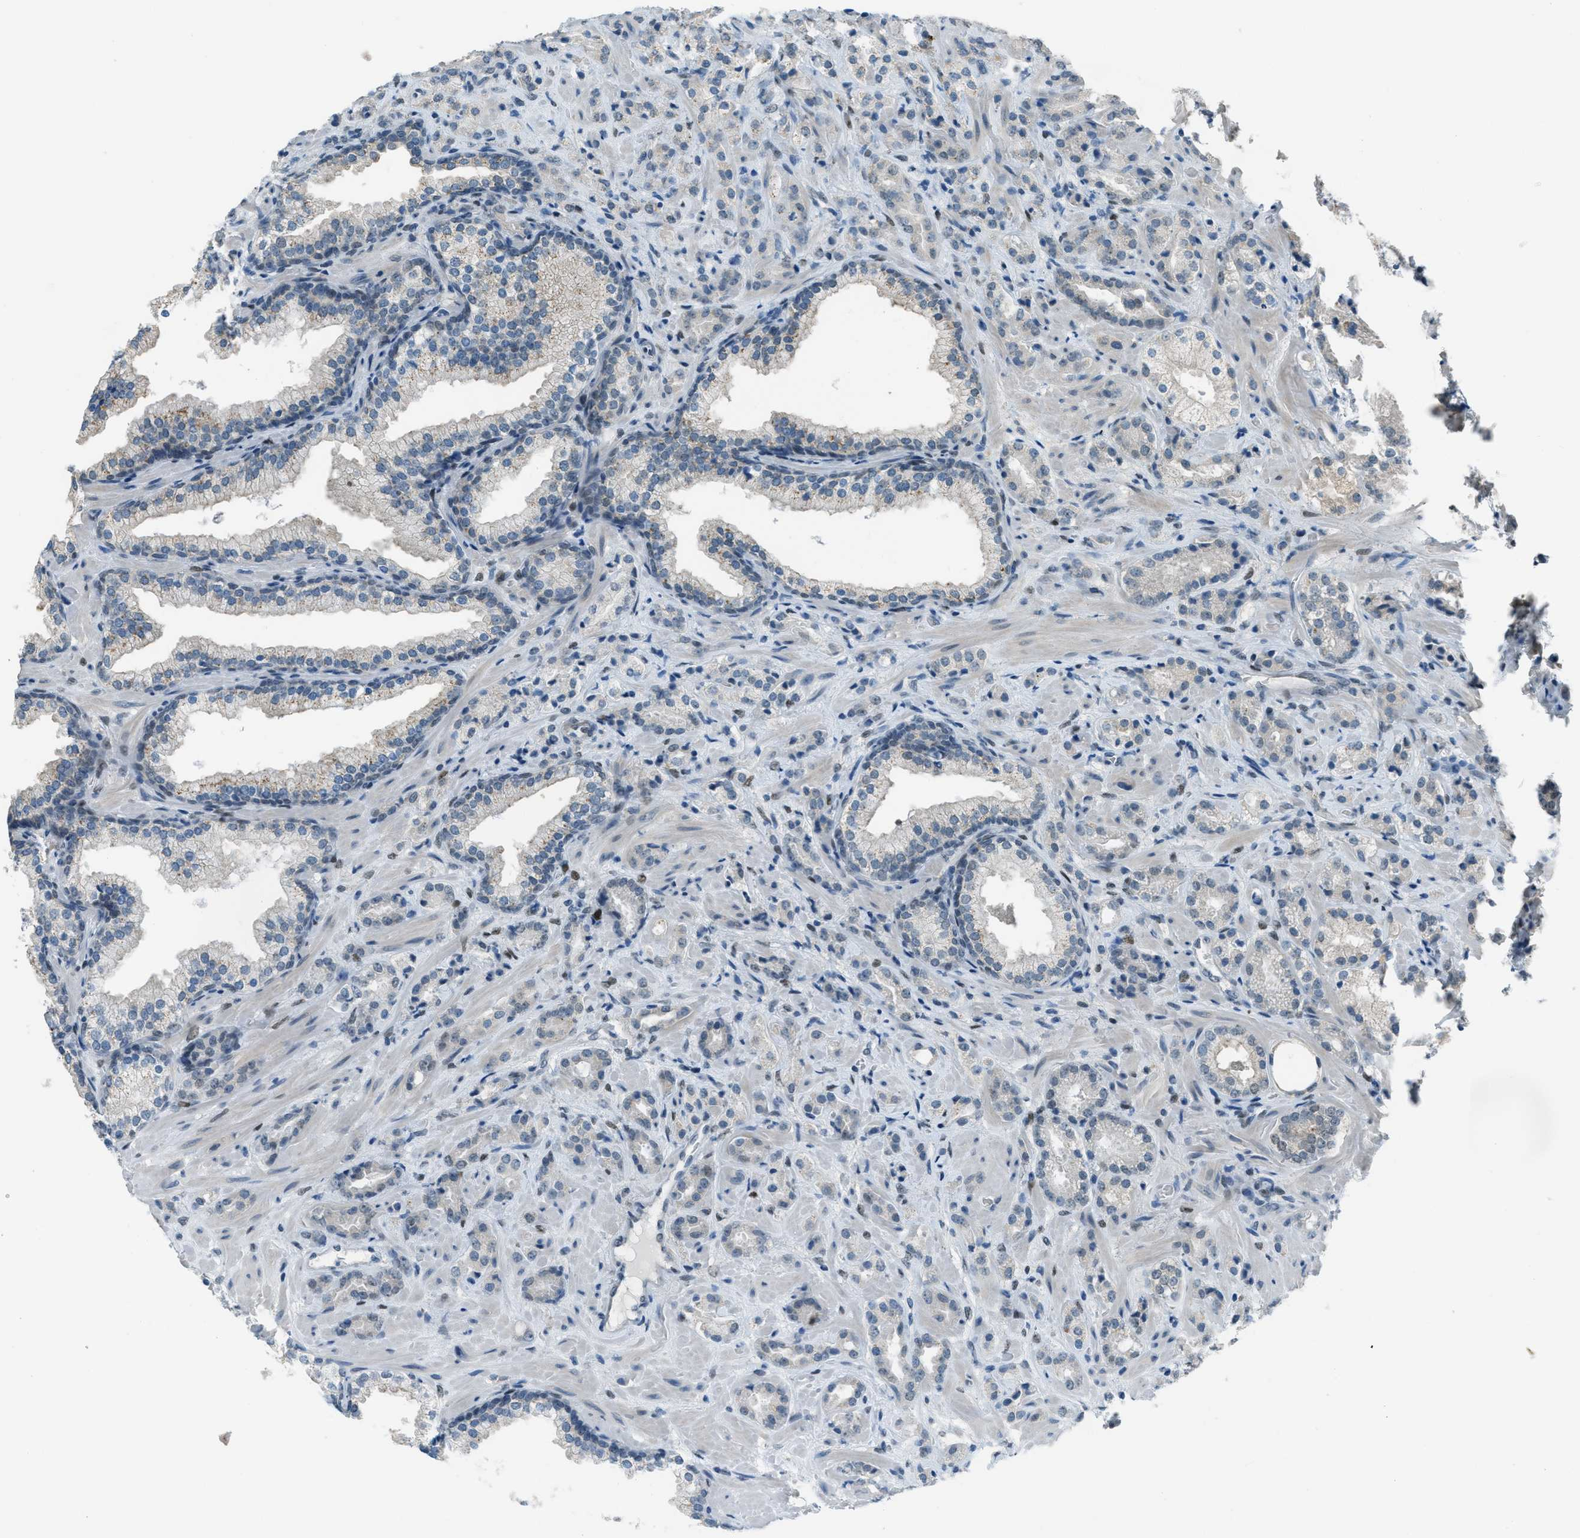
{"staining": {"intensity": "negative", "quantity": "none", "location": "none"}, "tissue": "prostate cancer", "cell_type": "Tumor cells", "image_type": "cancer", "snomed": [{"axis": "morphology", "description": "Adenocarcinoma, High grade"}, {"axis": "topography", "description": "Prostate"}], "caption": "High magnification brightfield microscopy of prostate high-grade adenocarcinoma stained with DAB (brown) and counterstained with hematoxylin (blue): tumor cells show no significant expression.", "gene": "TCF3", "patient": {"sex": "male", "age": 64}}